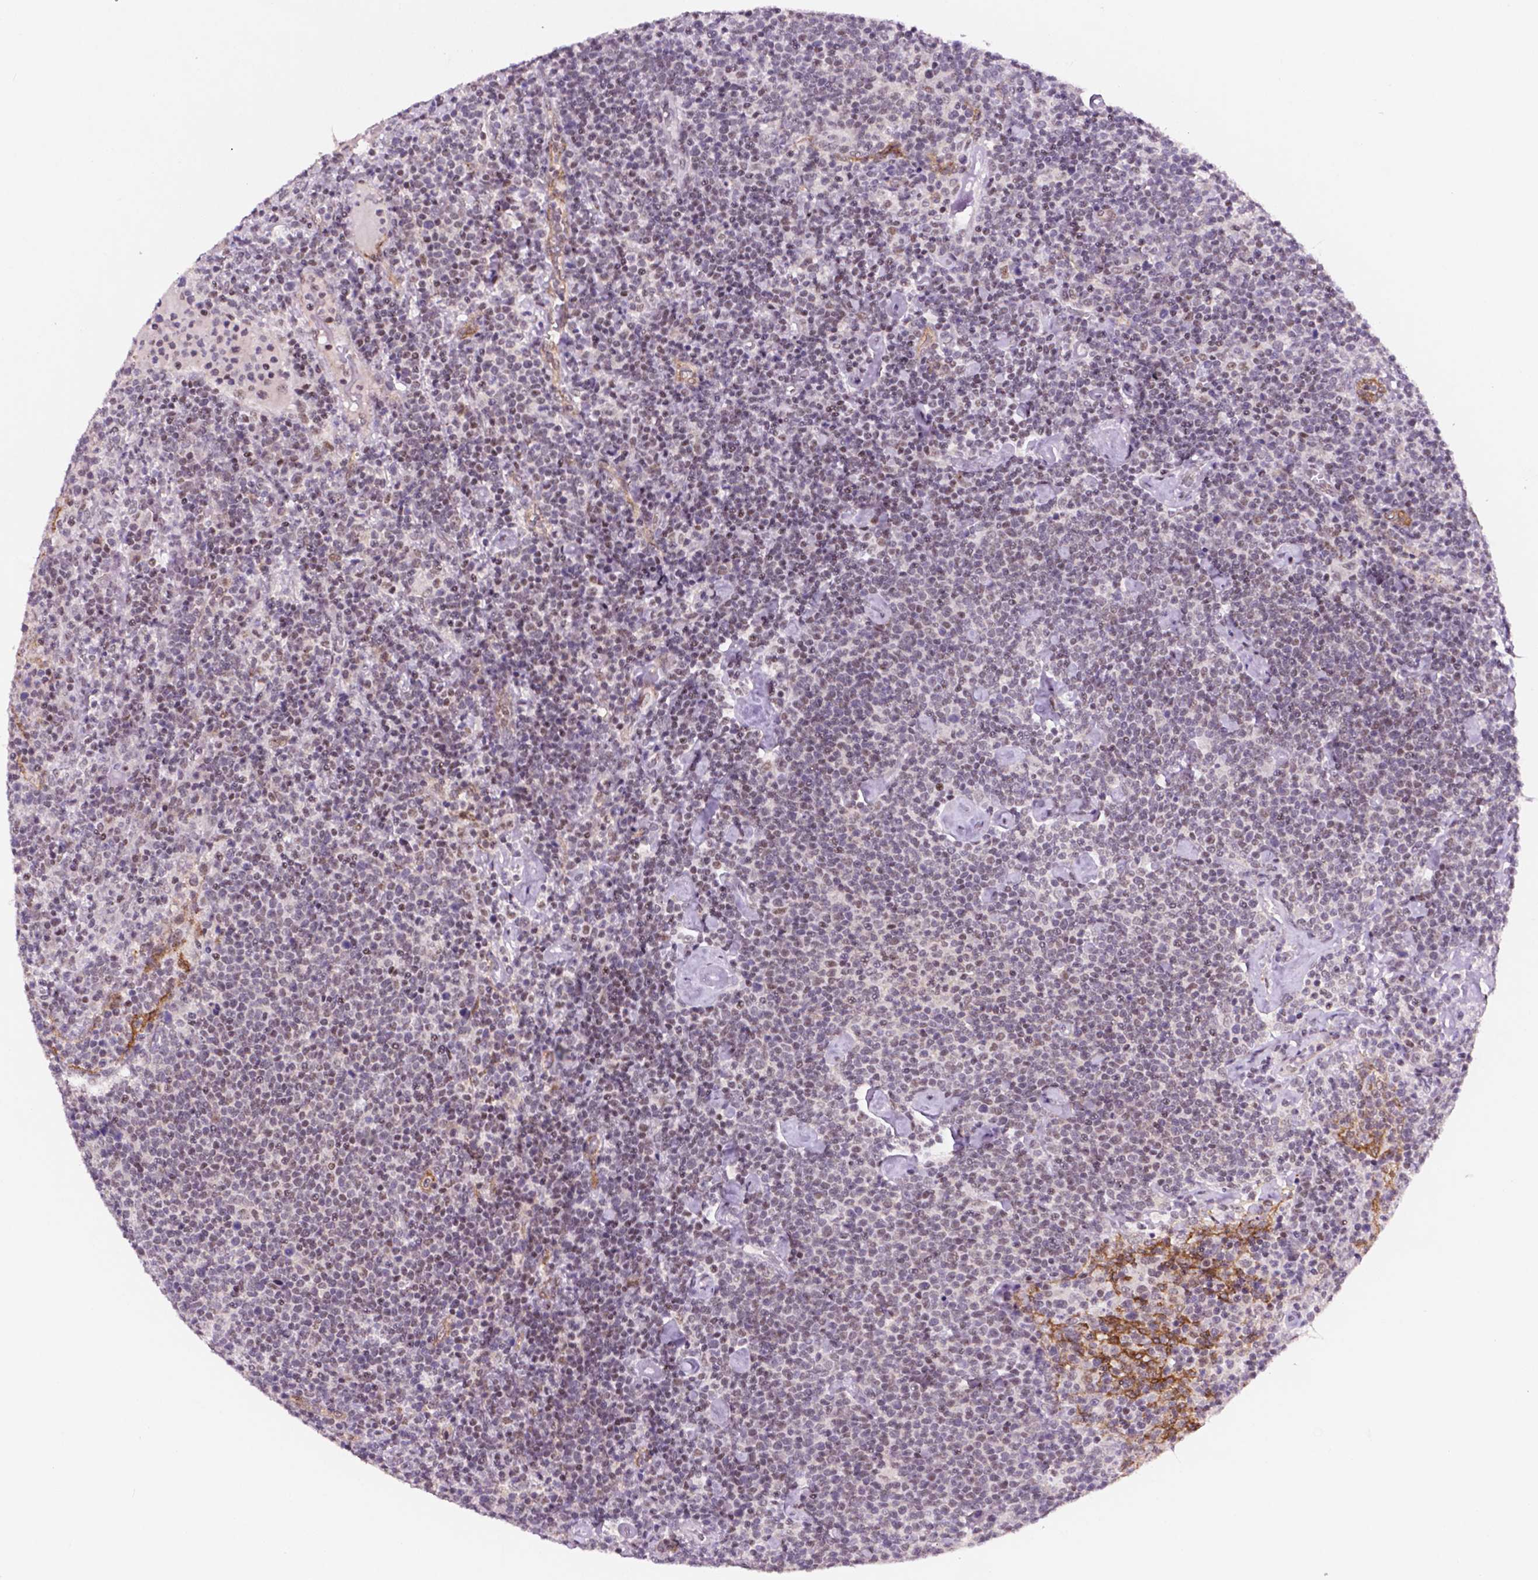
{"staining": {"intensity": "negative", "quantity": "none", "location": "none"}, "tissue": "lymphoma", "cell_type": "Tumor cells", "image_type": "cancer", "snomed": [{"axis": "morphology", "description": "Malignant lymphoma, non-Hodgkin's type, High grade"}, {"axis": "topography", "description": "Lymph node"}], "caption": "This is an immunohistochemistry (IHC) photomicrograph of lymphoma. There is no expression in tumor cells.", "gene": "NCOR1", "patient": {"sex": "male", "age": 61}}